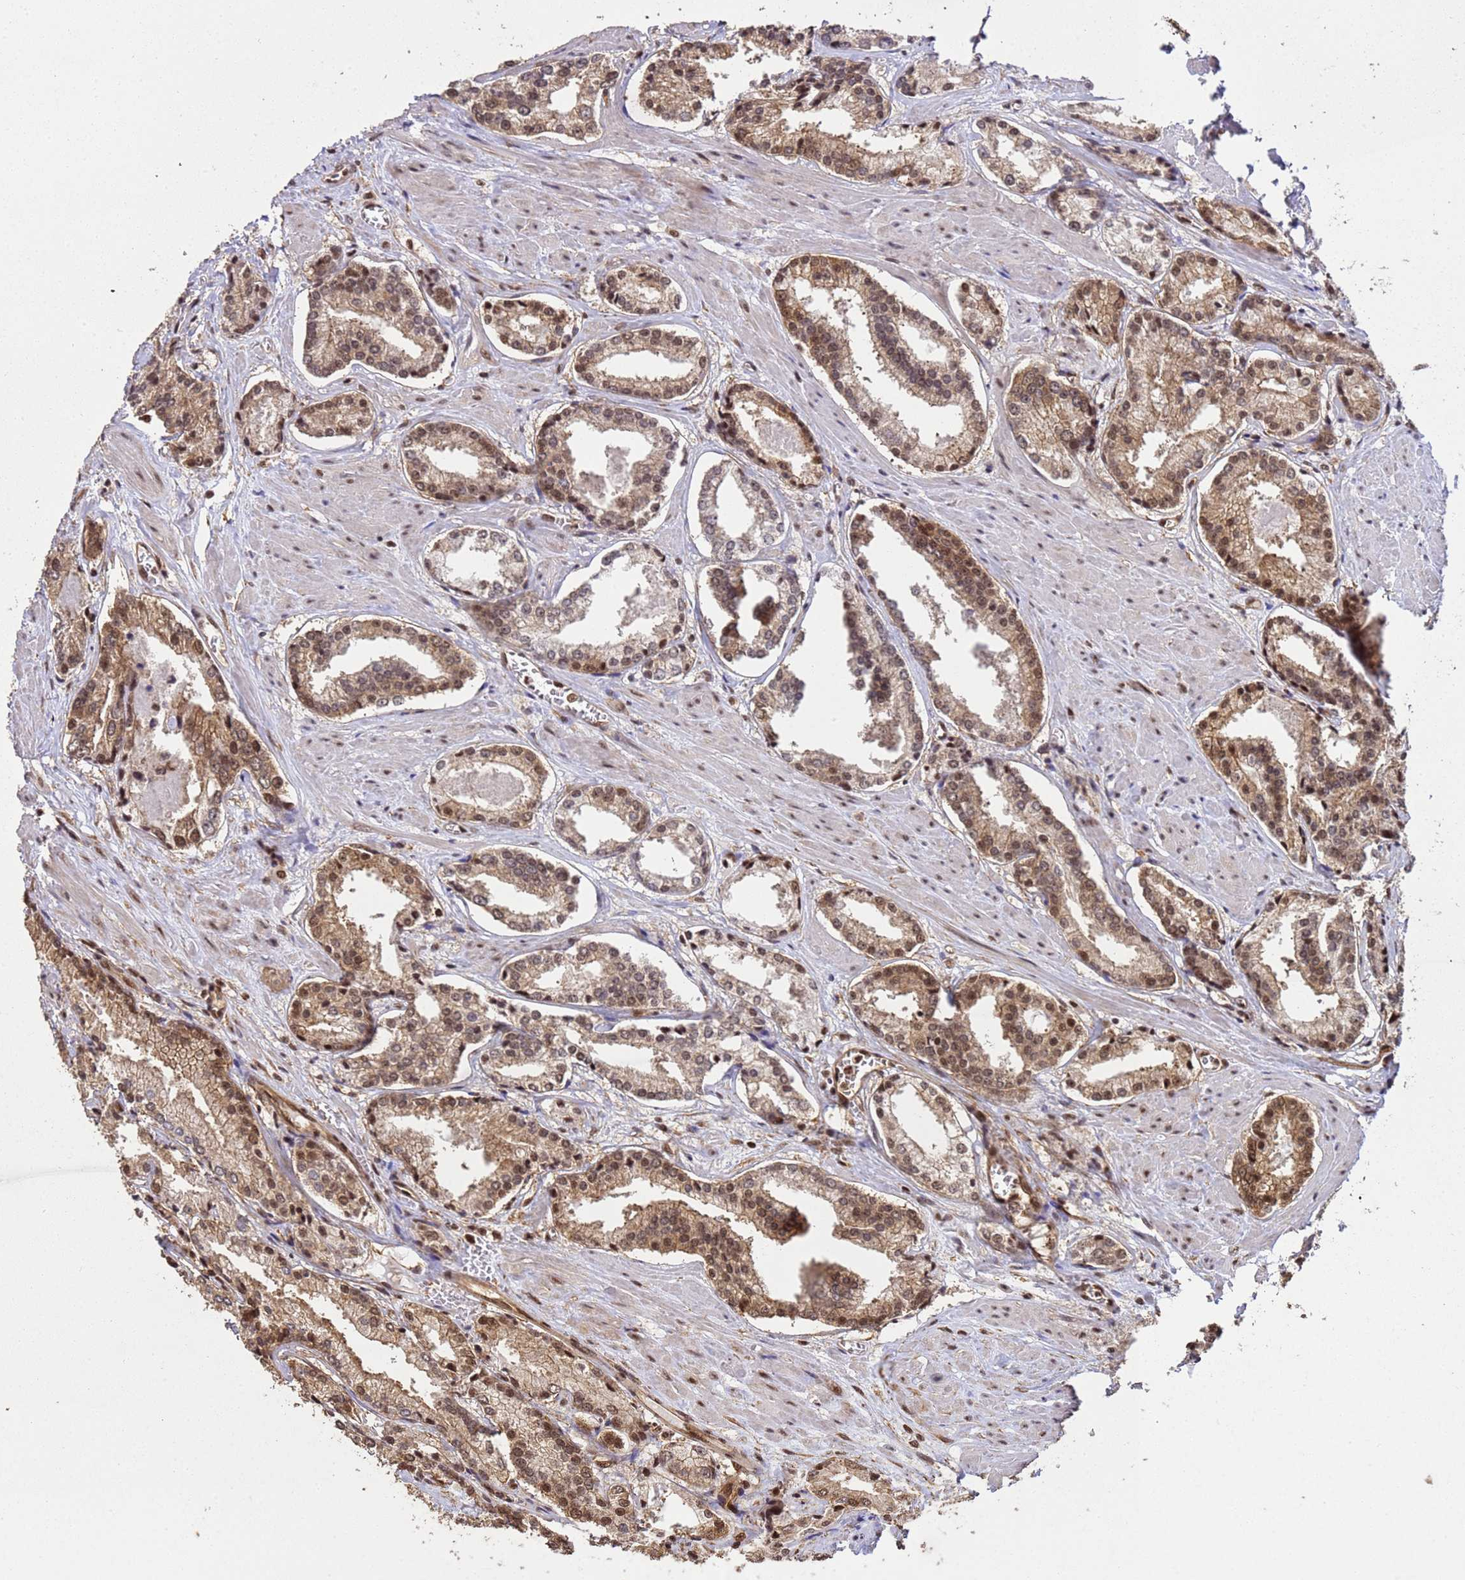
{"staining": {"intensity": "moderate", "quantity": ">75%", "location": "cytoplasmic/membranous,nuclear"}, "tissue": "prostate cancer", "cell_type": "Tumor cells", "image_type": "cancer", "snomed": [{"axis": "morphology", "description": "Adenocarcinoma, Low grade"}, {"axis": "topography", "description": "Prostate"}], "caption": "Moderate cytoplasmic/membranous and nuclear protein expression is identified in approximately >75% of tumor cells in low-grade adenocarcinoma (prostate).", "gene": "SYF2", "patient": {"sex": "male", "age": 54}}